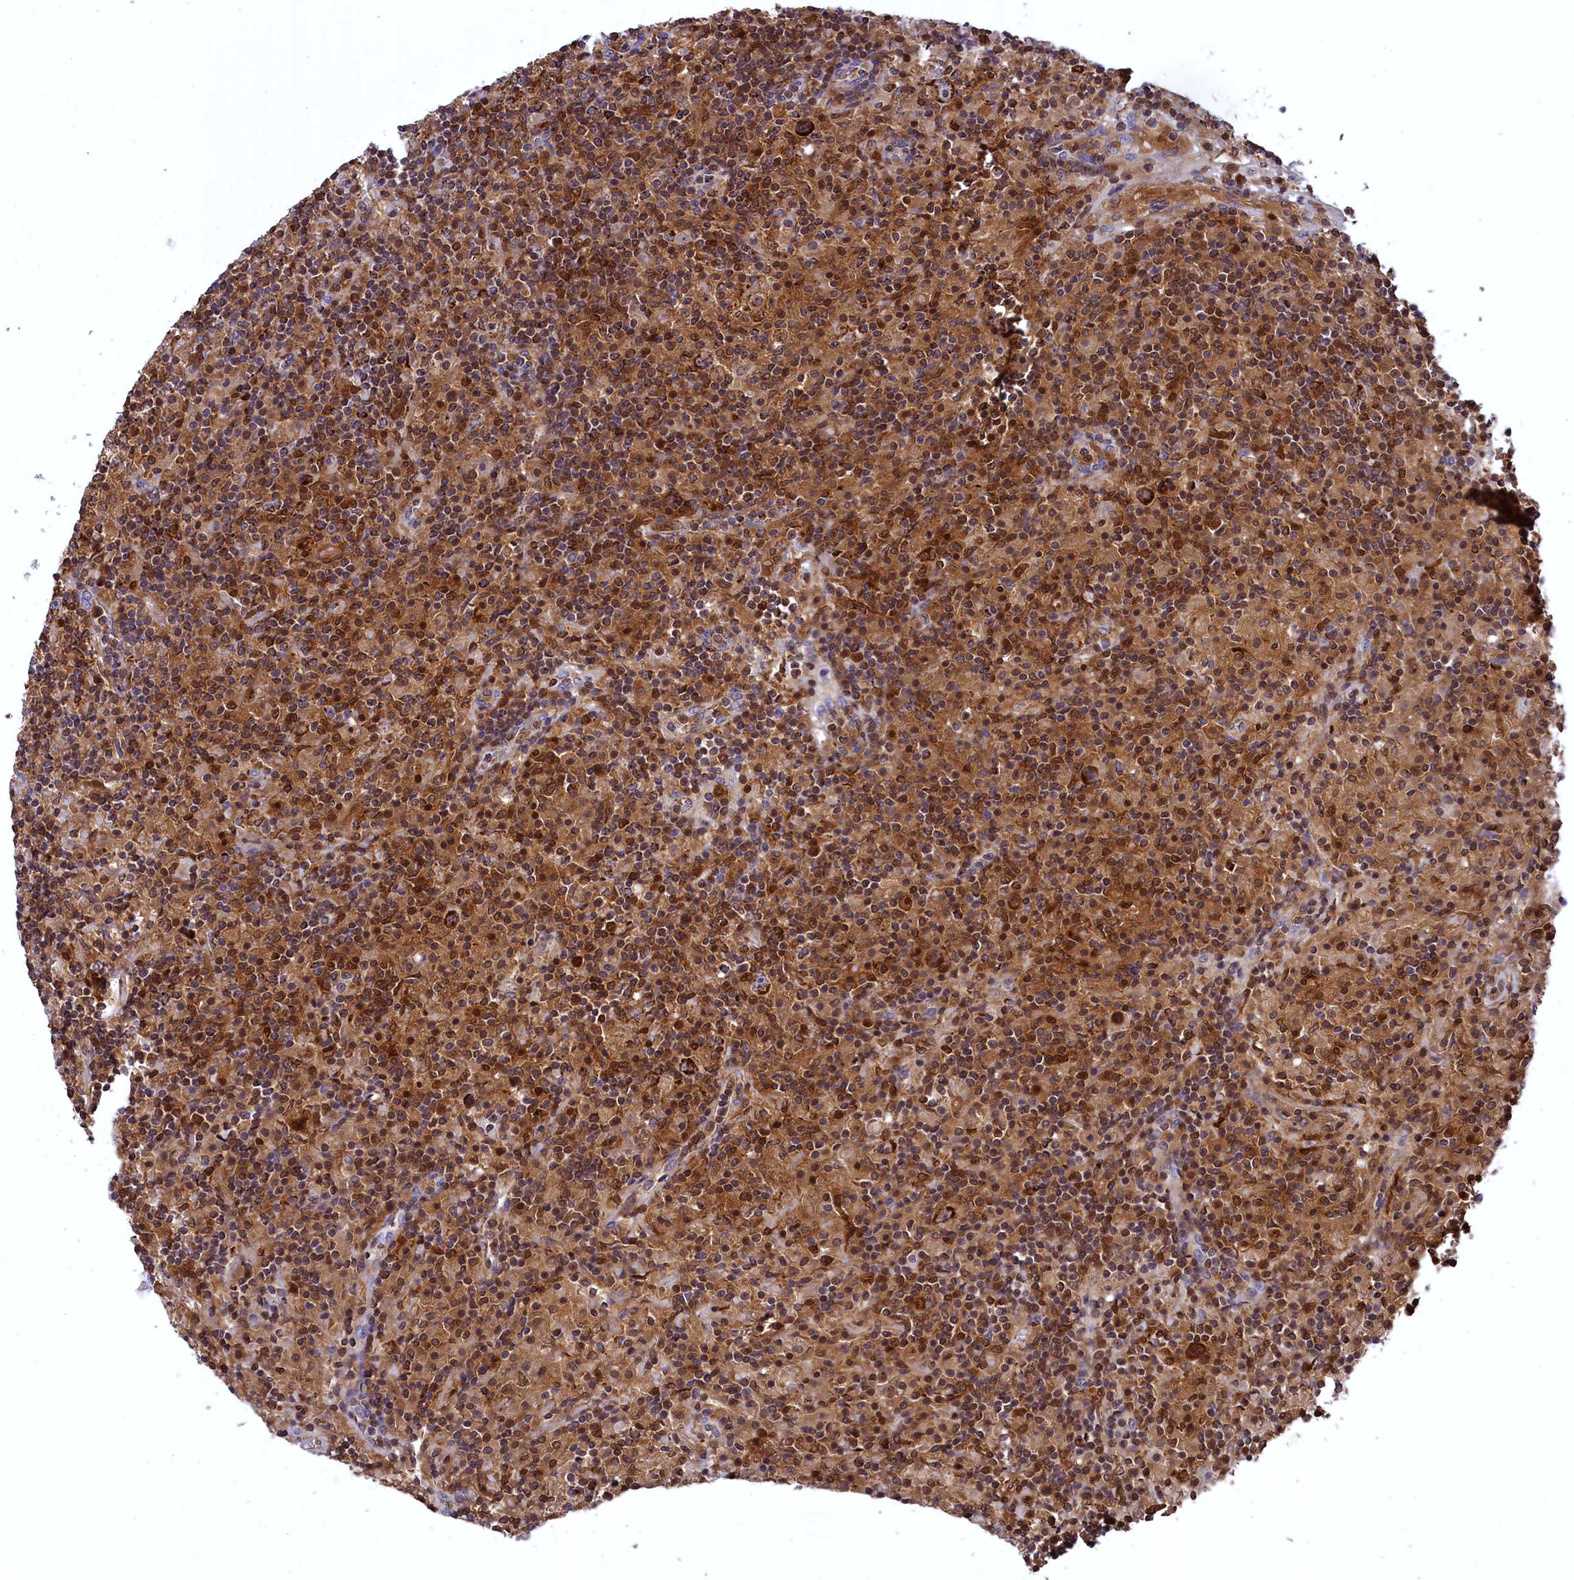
{"staining": {"intensity": "strong", "quantity": ">75%", "location": "cytoplasmic/membranous"}, "tissue": "lymphoma", "cell_type": "Tumor cells", "image_type": "cancer", "snomed": [{"axis": "morphology", "description": "Hodgkin's disease, NOS"}, {"axis": "topography", "description": "Lymph node"}], "caption": "Hodgkin's disease was stained to show a protein in brown. There is high levels of strong cytoplasmic/membranous staining in about >75% of tumor cells.", "gene": "COX17", "patient": {"sex": "male", "age": 70}}